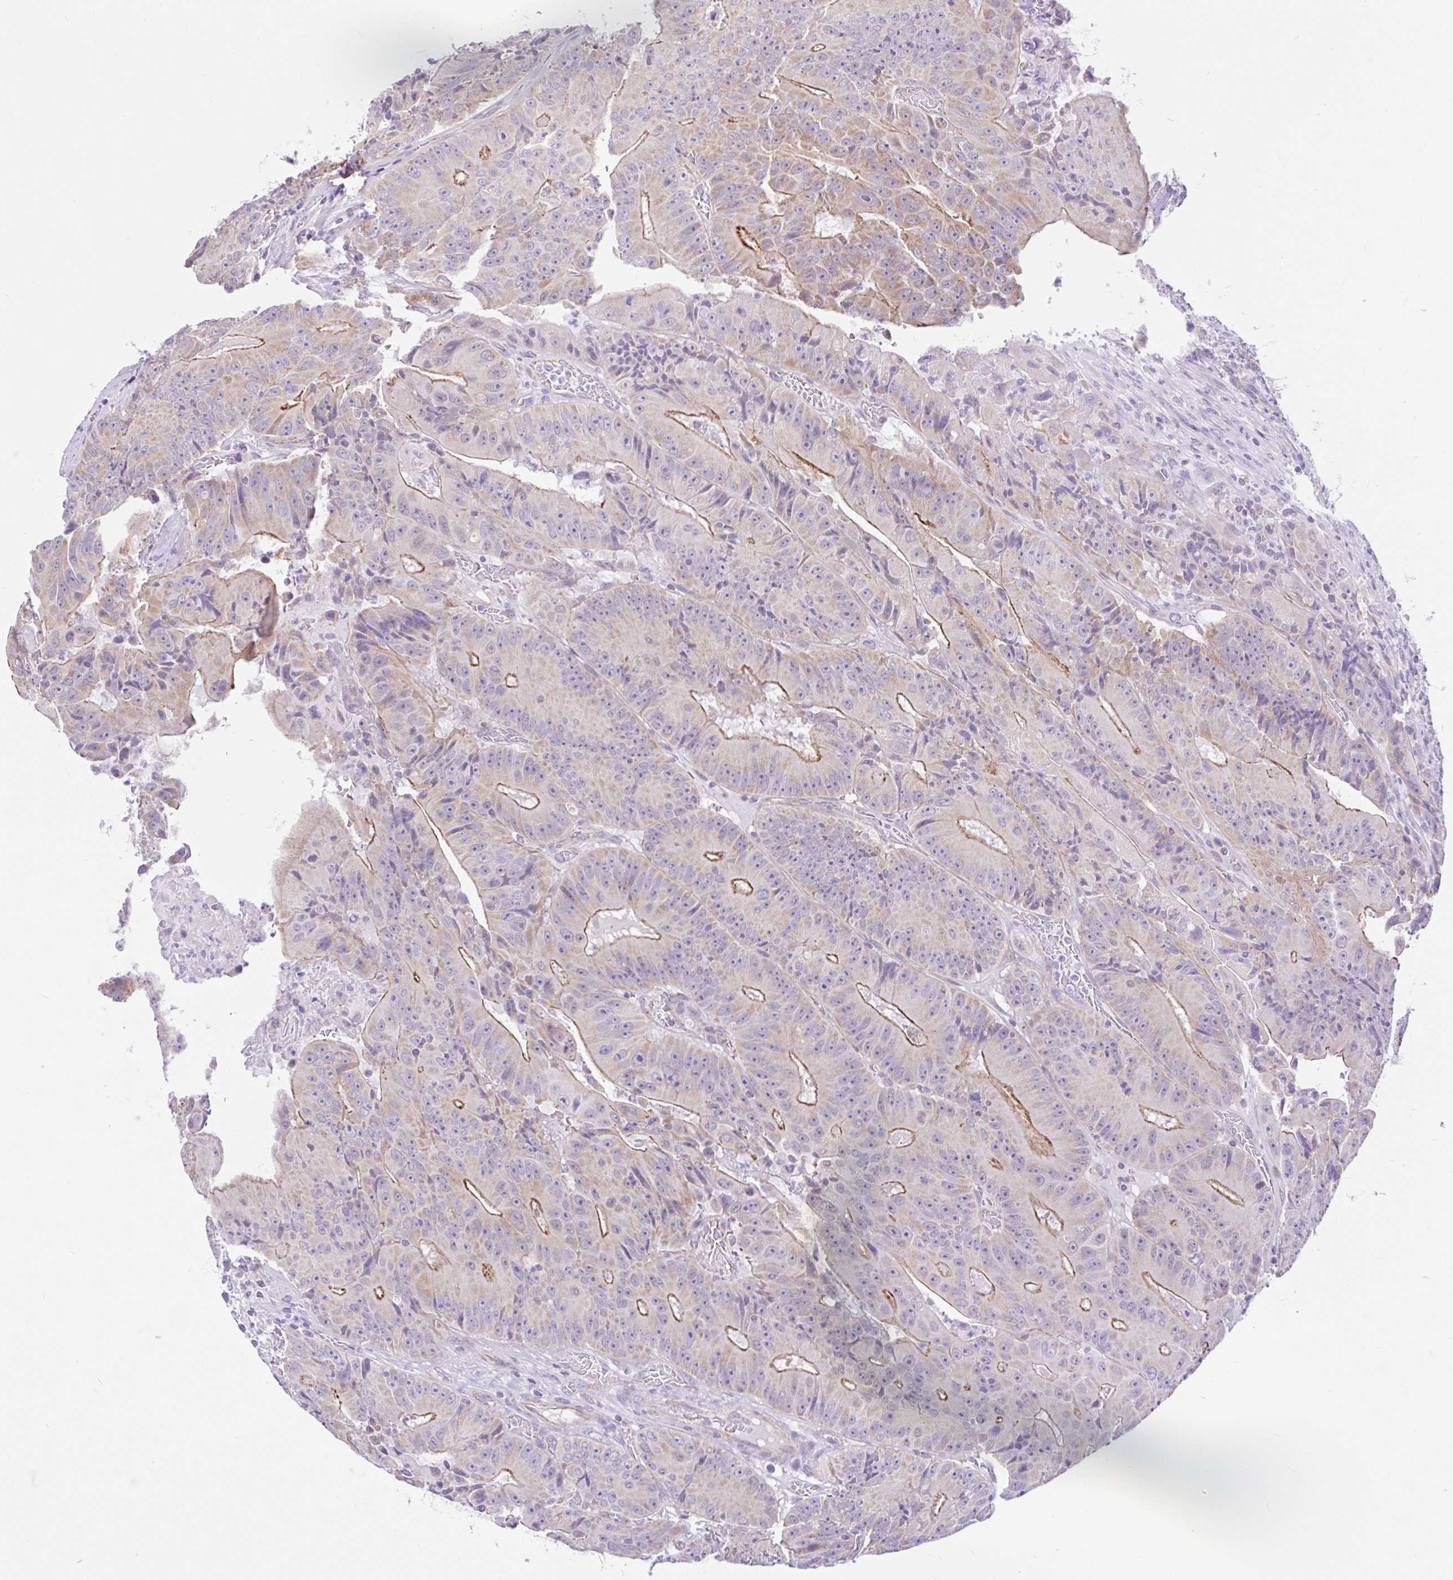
{"staining": {"intensity": "moderate", "quantity": "25%-75%", "location": "cytoplasmic/membranous"}, "tissue": "colorectal cancer", "cell_type": "Tumor cells", "image_type": "cancer", "snomed": [{"axis": "morphology", "description": "Adenocarcinoma, NOS"}, {"axis": "topography", "description": "Colon"}], "caption": "Moderate cytoplasmic/membranous protein positivity is seen in about 25%-75% of tumor cells in colorectal cancer.", "gene": "NDUFS2", "patient": {"sex": "female", "age": 86}}